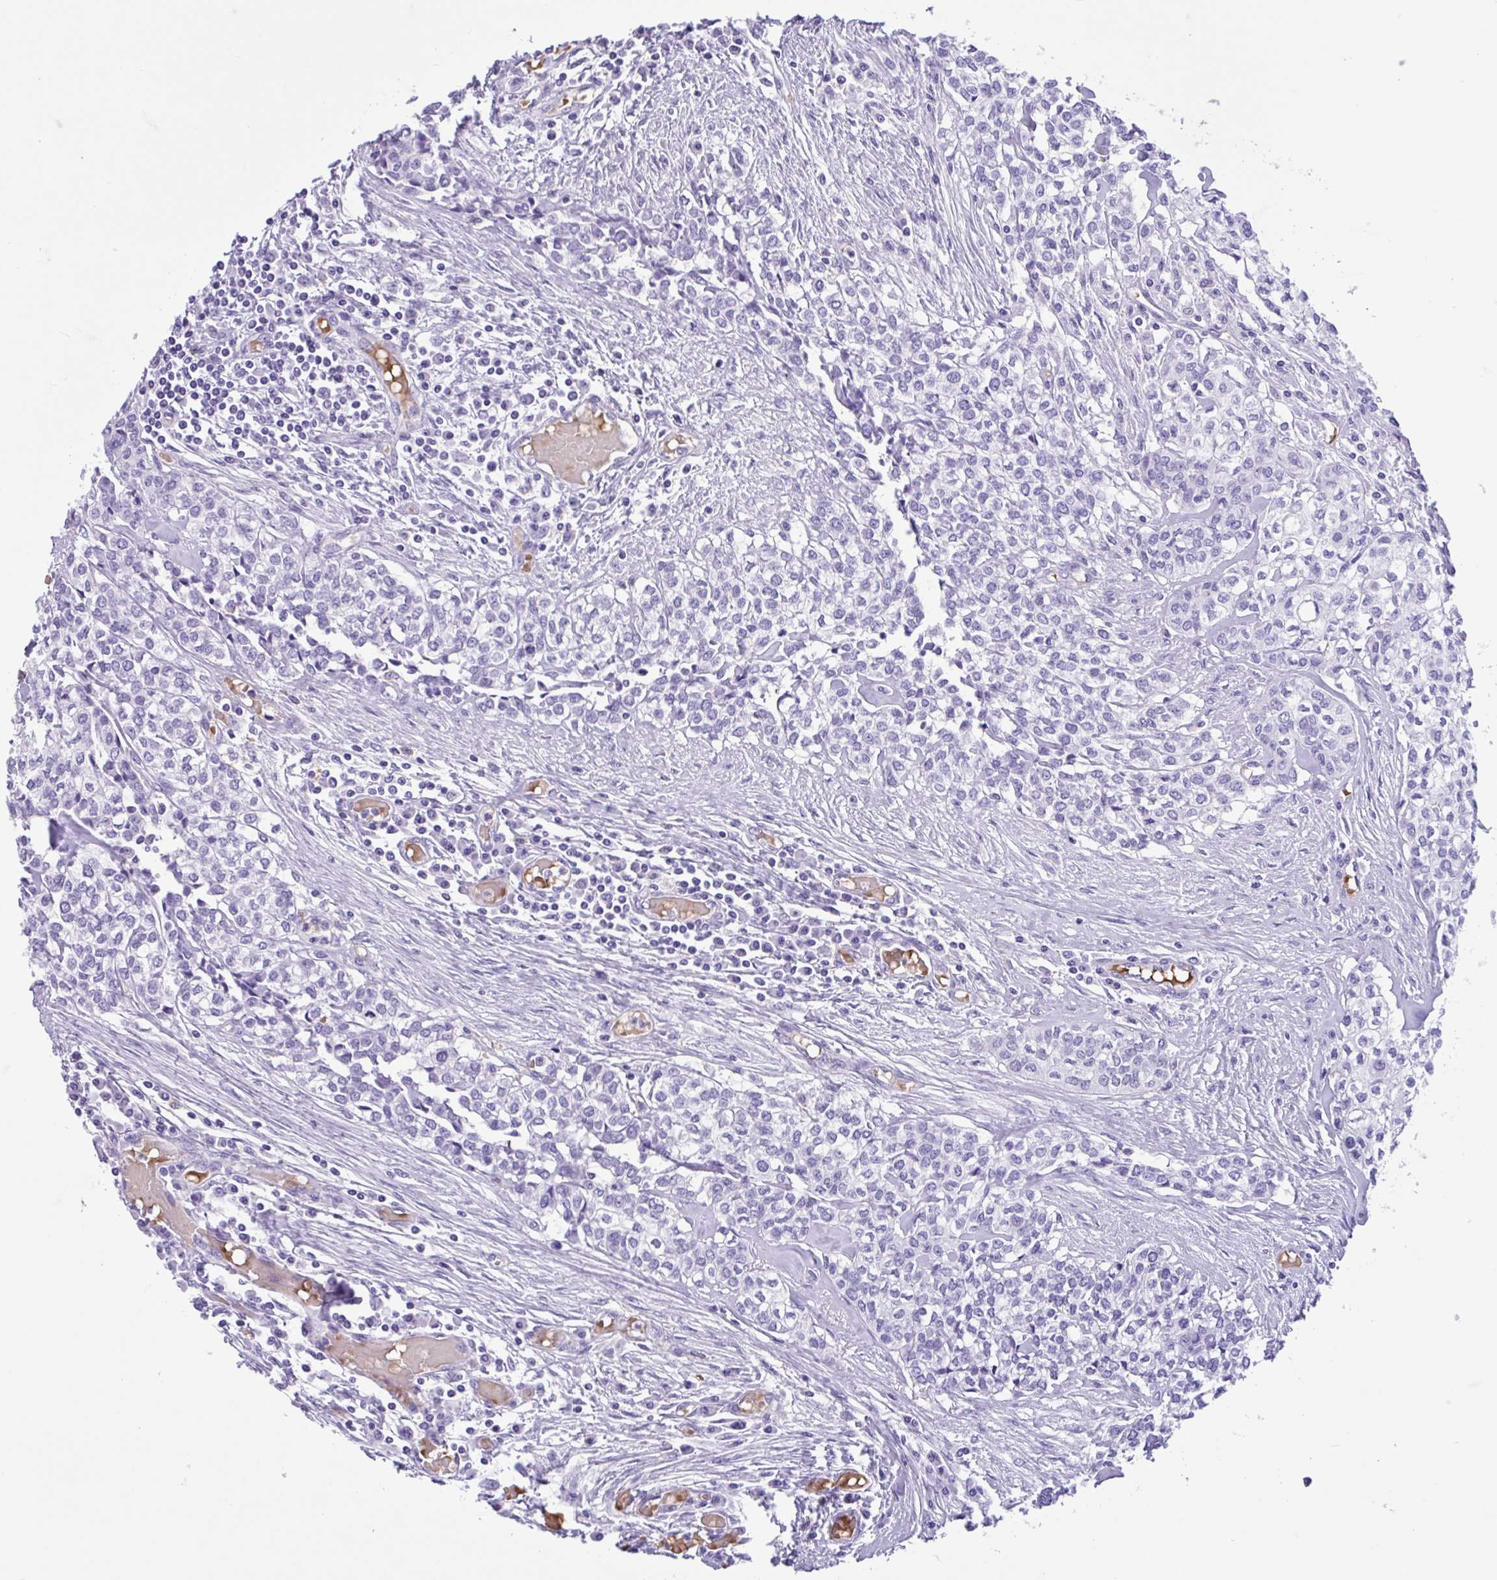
{"staining": {"intensity": "negative", "quantity": "none", "location": "none"}, "tissue": "head and neck cancer", "cell_type": "Tumor cells", "image_type": "cancer", "snomed": [{"axis": "morphology", "description": "Adenocarcinoma, NOS"}, {"axis": "topography", "description": "Head-Neck"}], "caption": "This is an immunohistochemistry micrograph of human head and neck adenocarcinoma. There is no expression in tumor cells.", "gene": "TMEM79", "patient": {"sex": "male", "age": 81}}